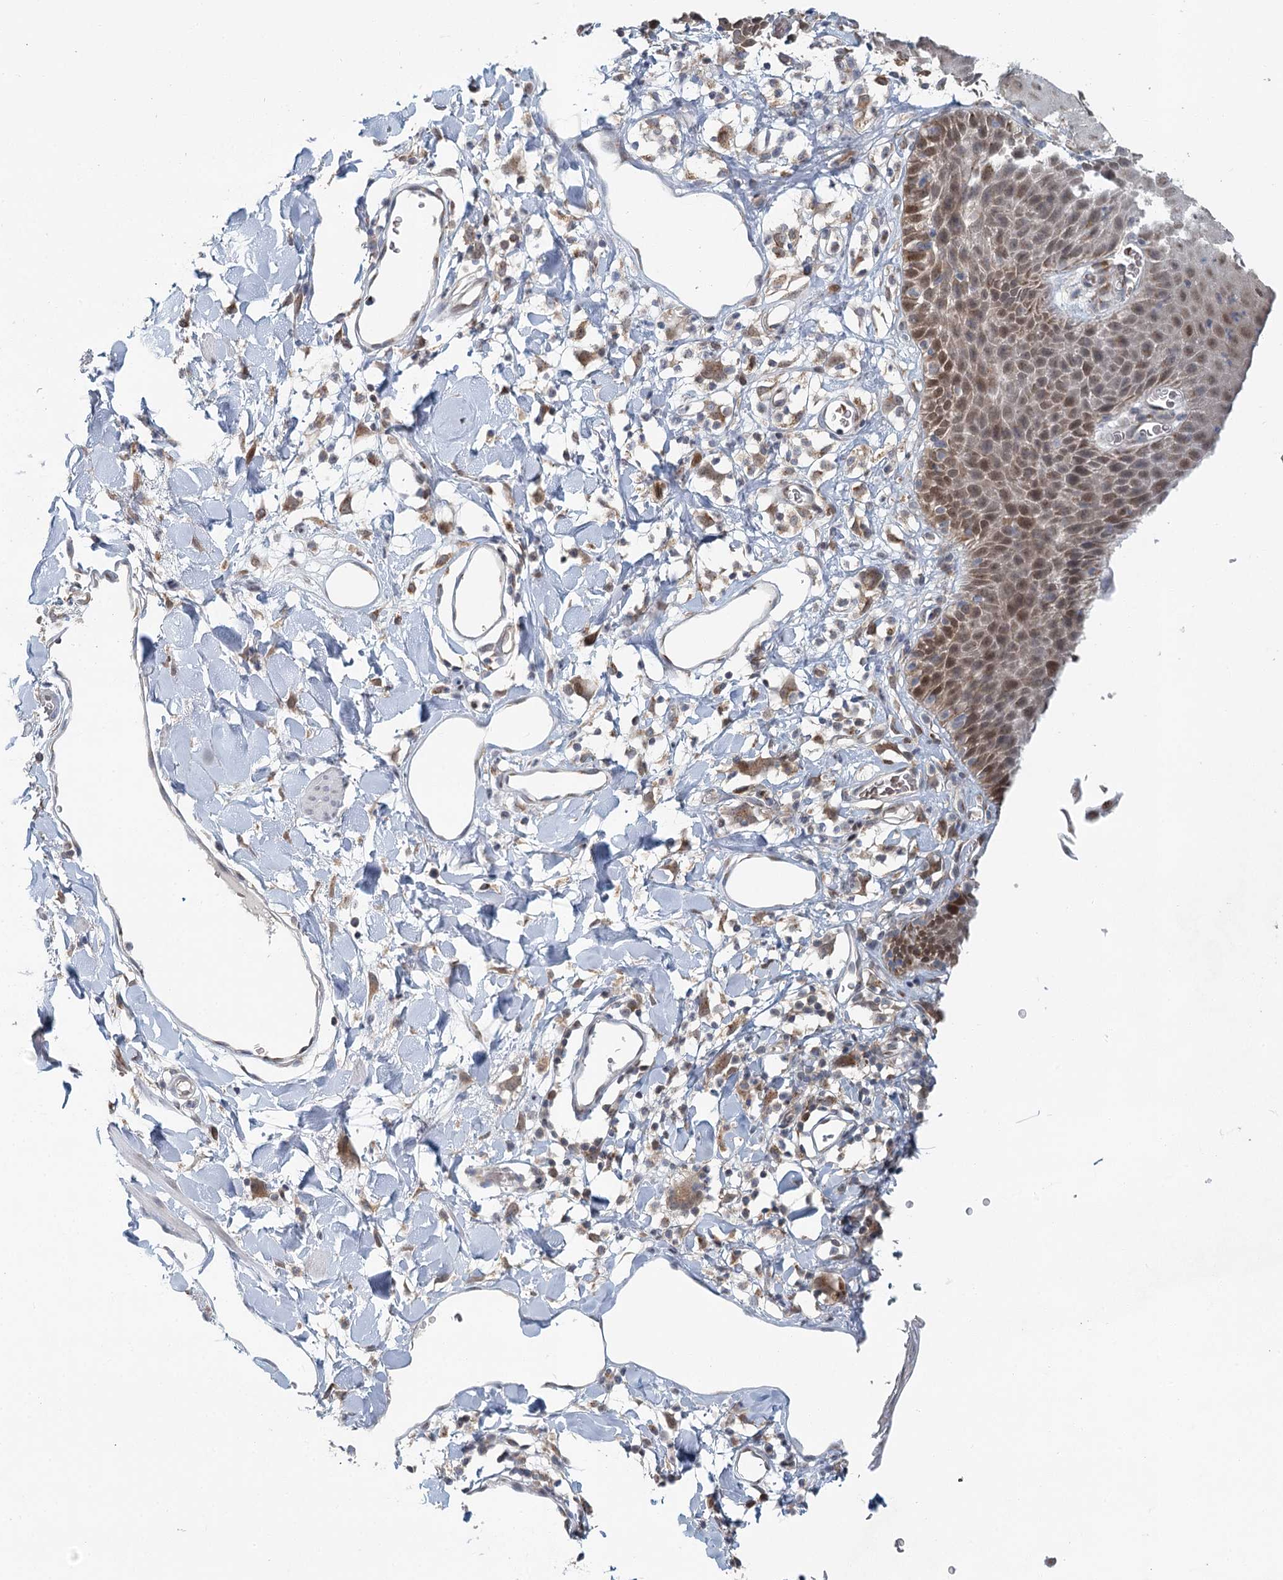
{"staining": {"intensity": "moderate", "quantity": "25%-75%", "location": "nuclear"}, "tissue": "skin", "cell_type": "Epidermal cells", "image_type": "normal", "snomed": [{"axis": "morphology", "description": "Normal tissue, NOS"}, {"axis": "topography", "description": "Vulva"}], "caption": "The immunohistochemical stain labels moderate nuclear expression in epidermal cells of benign skin.", "gene": "ADK", "patient": {"sex": "female", "age": 68}}